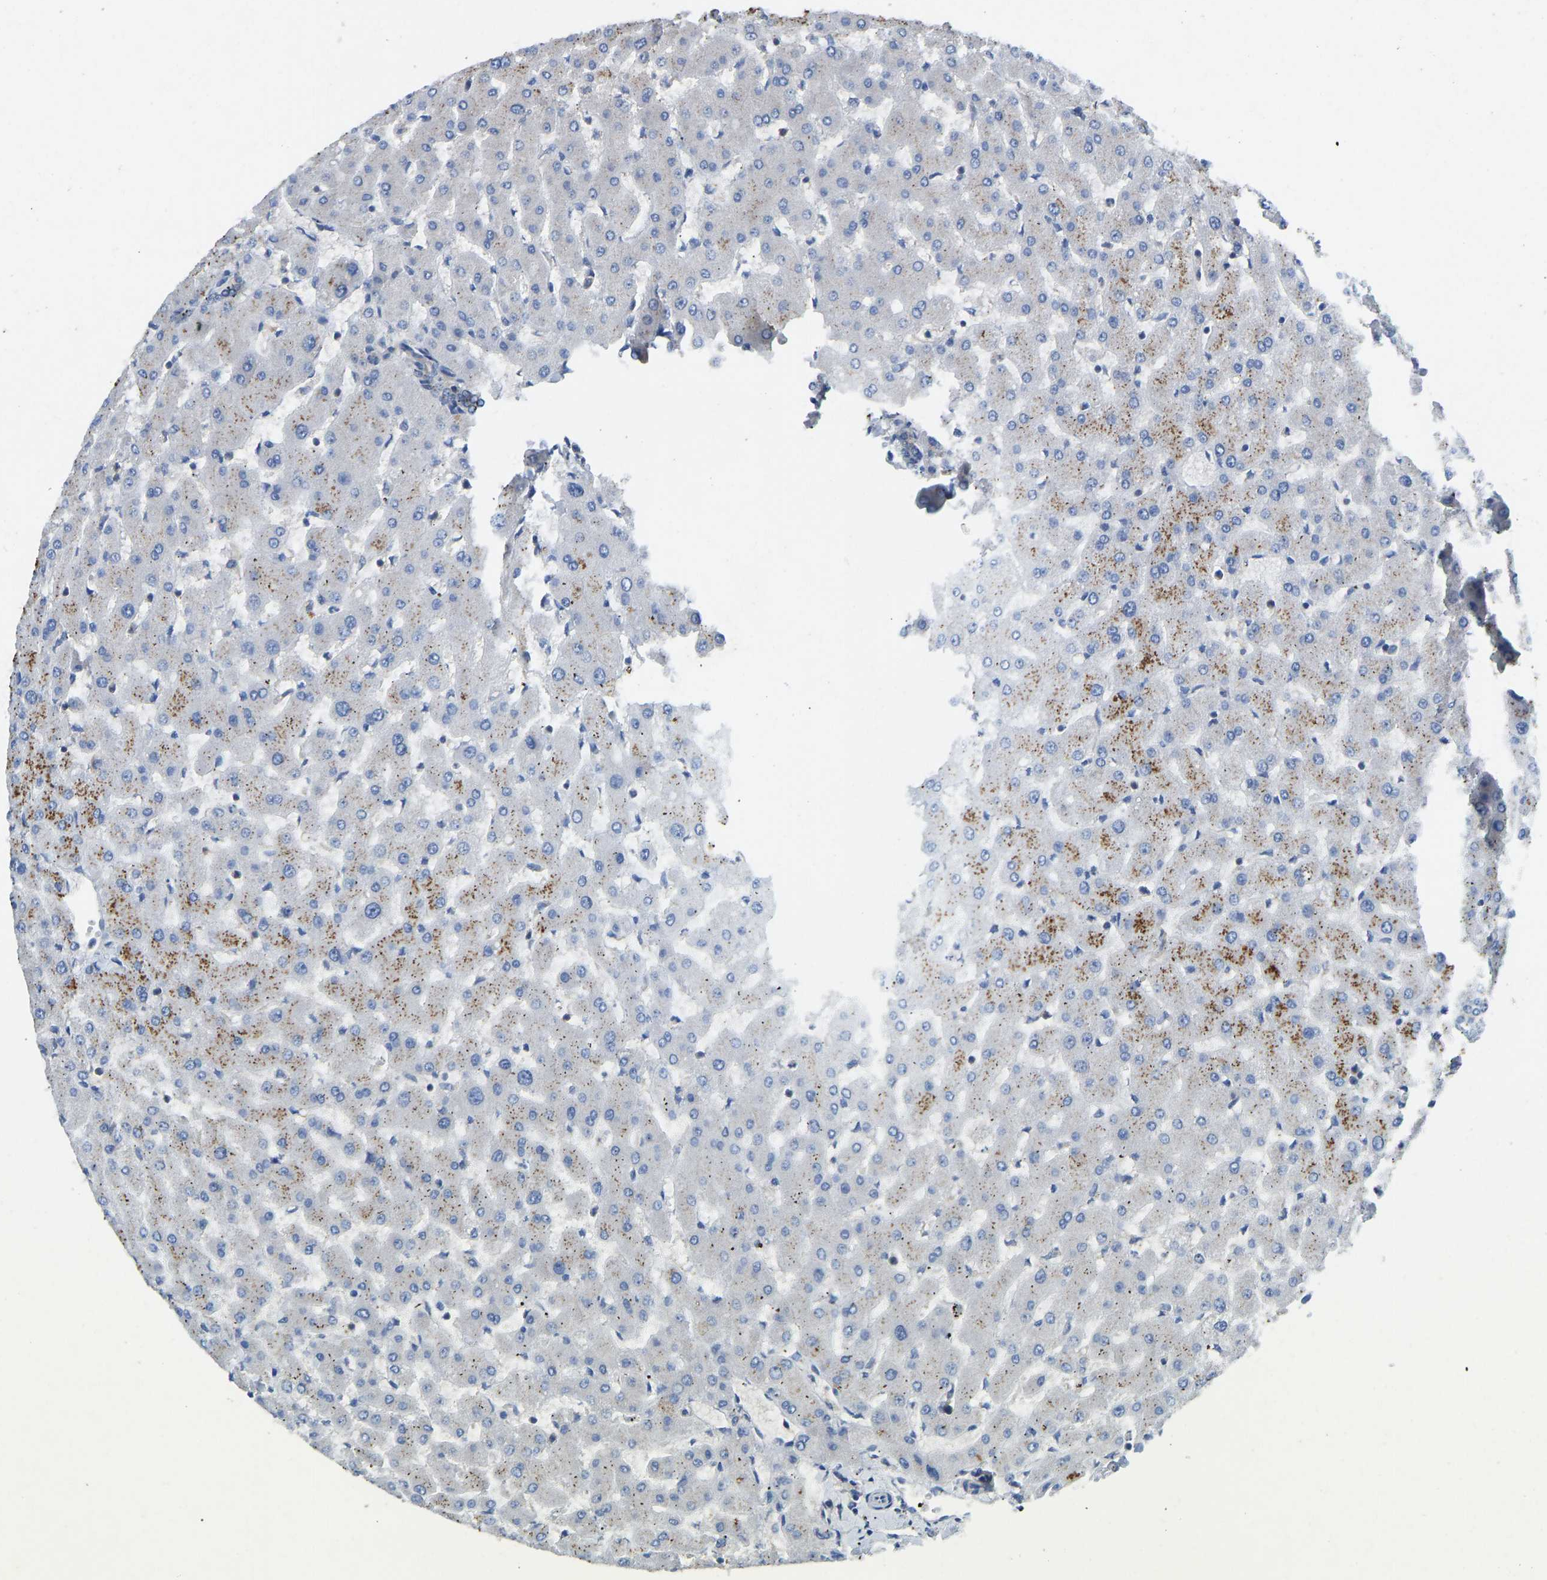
{"staining": {"intensity": "negative", "quantity": "none", "location": "none"}, "tissue": "liver", "cell_type": "Cholangiocytes", "image_type": "normal", "snomed": [{"axis": "morphology", "description": "Normal tissue, NOS"}, {"axis": "topography", "description": "Liver"}], "caption": "Immunohistochemistry histopathology image of normal human liver stained for a protein (brown), which demonstrates no staining in cholangiocytes. Brightfield microscopy of immunohistochemistry (IHC) stained with DAB (brown) and hematoxylin (blue), captured at high magnification.", "gene": "NDRG3", "patient": {"sex": "female", "age": 63}}